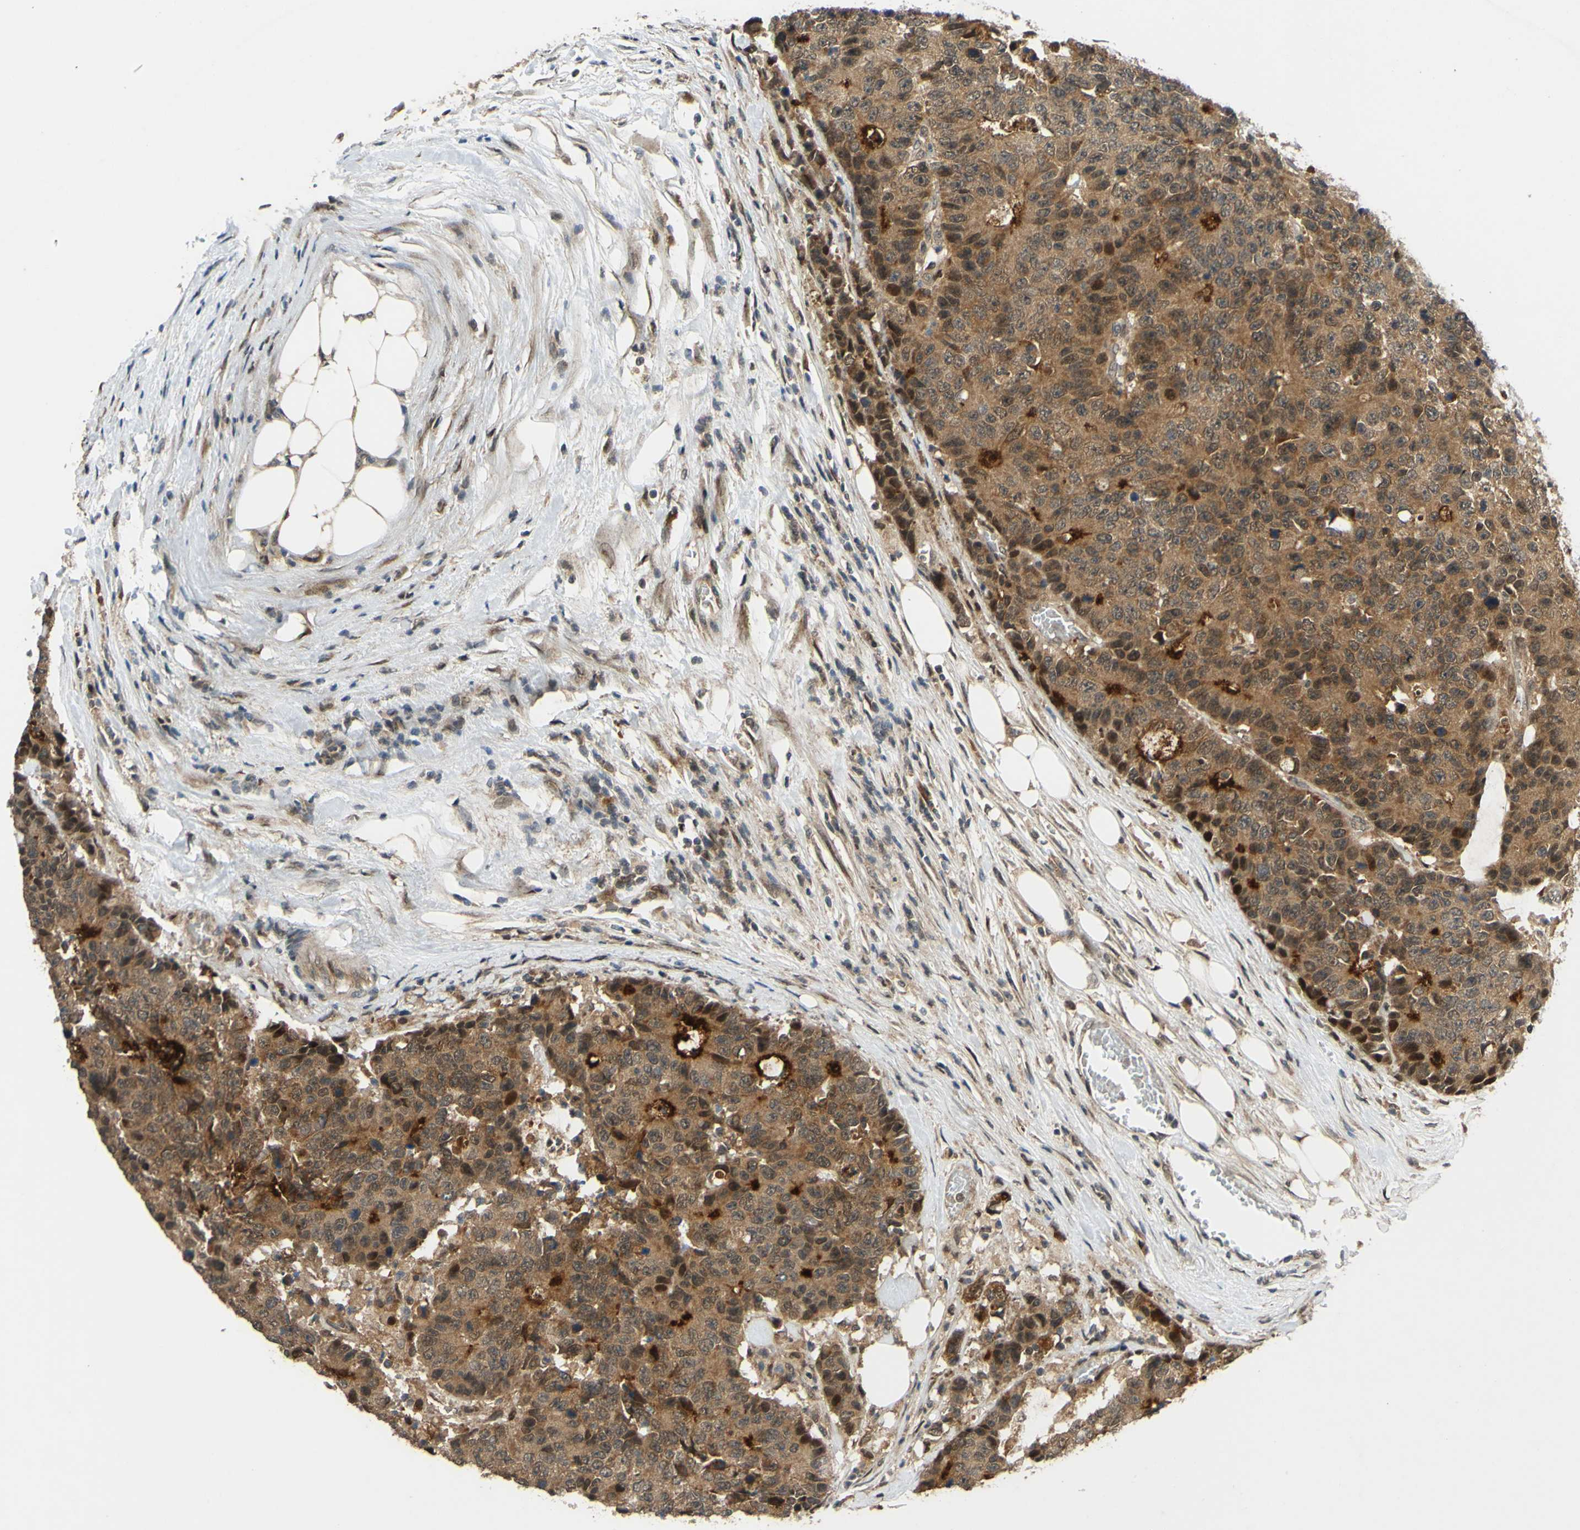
{"staining": {"intensity": "moderate", "quantity": ">75%", "location": "cytoplasmic/membranous,nuclear"}, "tissue": "colorectal cancer", "cell_type": "Tumor cells", "image_type": "cancer", "snomed": [{"axis": "morphology", "description": "Adenocarcinoma, NOS"}, {"axis": "topography", "description": "Colon"}], "caption": "This is a micrograph of immunohistochemistry staining of adenocarcinoma (colorectal), which shows moderate positivity in the cytoplasmic/membranous and nuclear of tumor cells.", "gene": "ABCC8", "patient": {"sex": "female", "age": 86}}